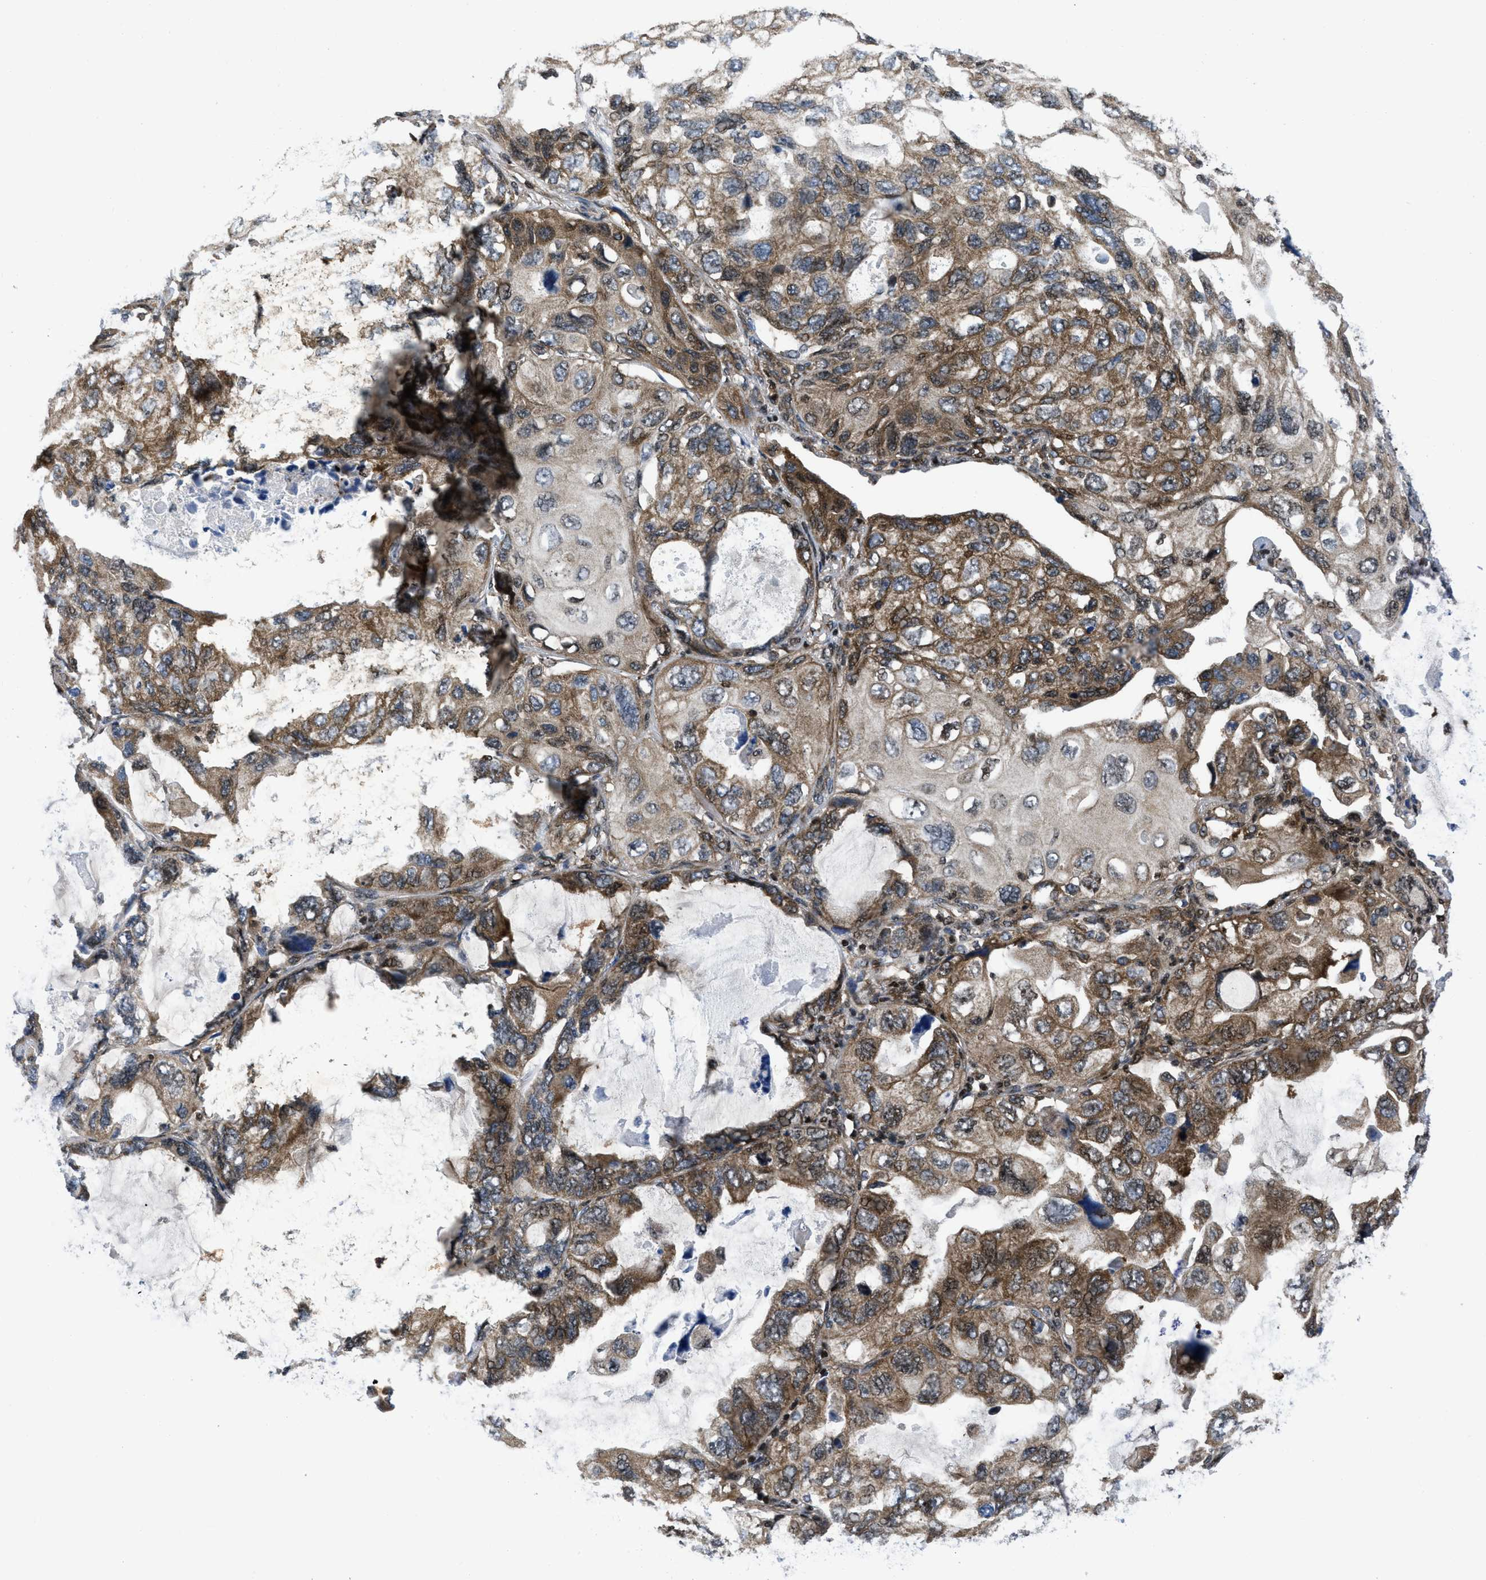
{"staining": {"intensity": "moderate", "quantity": ">75%", "location": "cytoplasmic/membranous,nuclear"}, "tissue": "lung cancer", "cell_type": "Tumor cells", "image_type": "cancer", "snomed": [{"axis": "morphology", "description": "Squamous cell carcinoma, NOS"}, {"axis": "topography", "description": "Lung"}], "caption": "IHC staining of lung cancer (squamous cell carcinoma), which shows medium levels of moderate cytoplasmic/membranous and nuclear staining in approximately >75% of tumor cells indicating moderate cytoplasmic/membranous and nuclear protein staining. The staining was performed using DAB (brown) for protein detection and nuclei were counterstained in hematoxylin (blue).", "gene": "PPP2CB", "patient": {"sex": "female", "age": 73}}